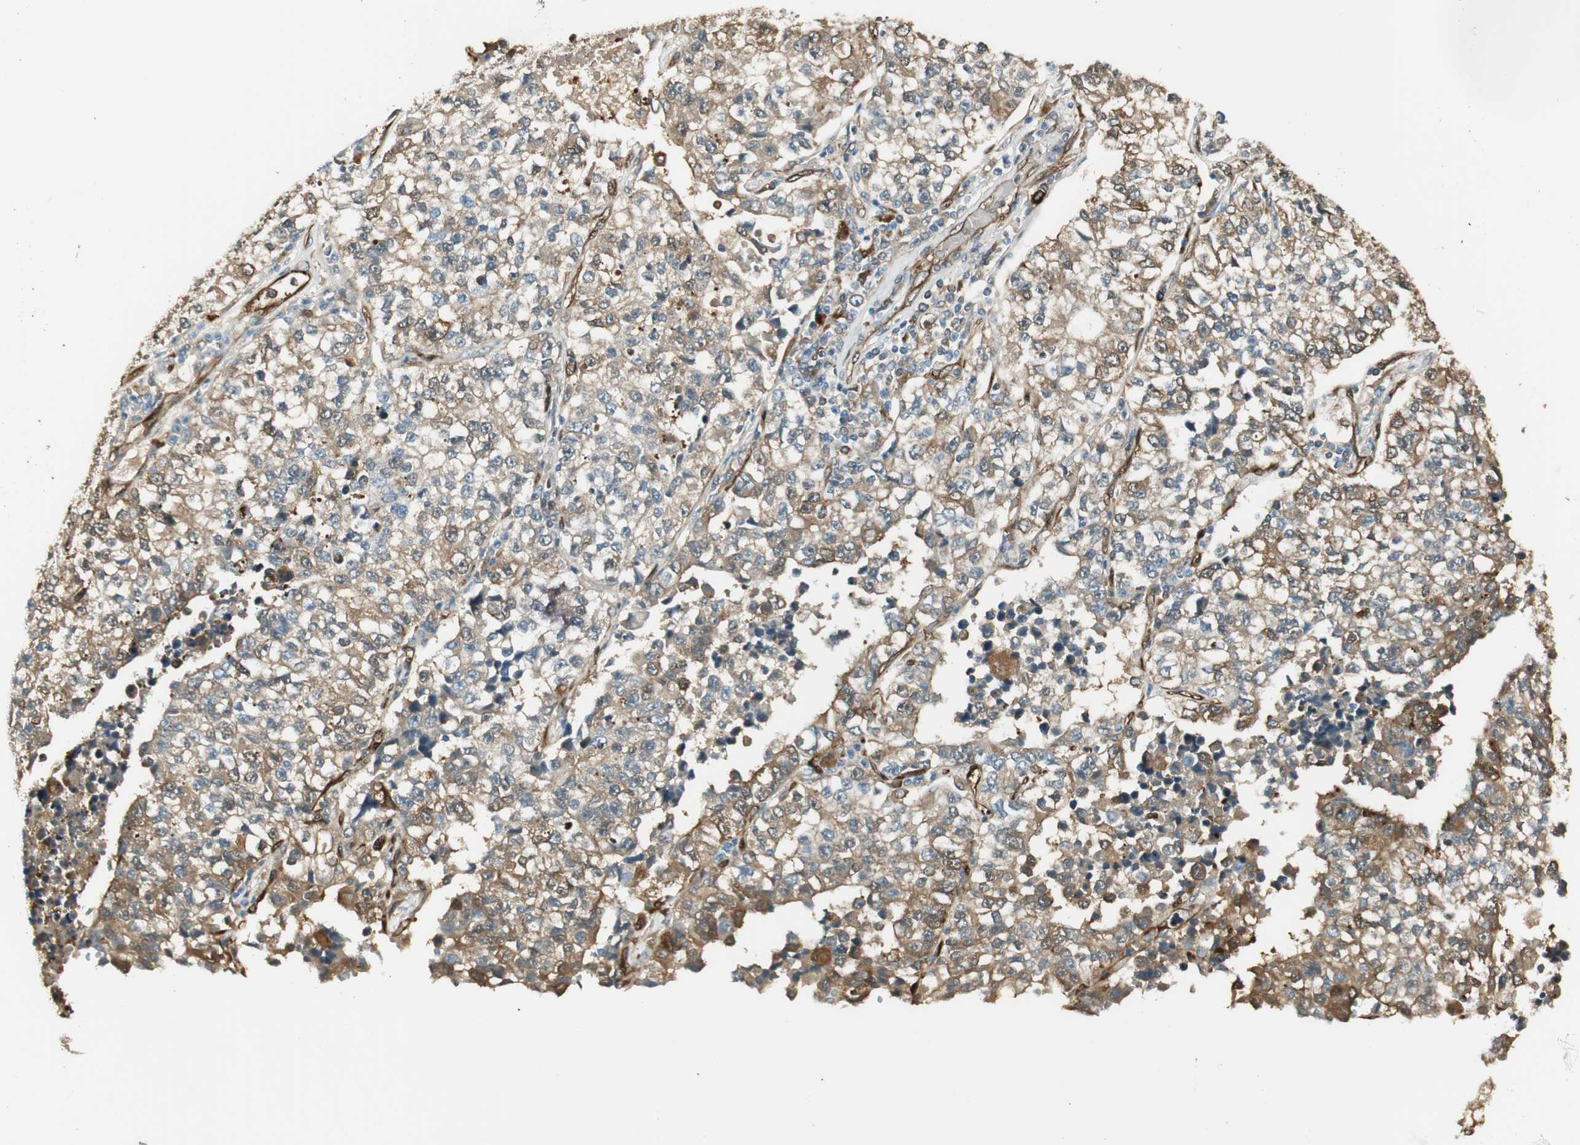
{"staining": {"intensity": "moderate", "quantity": ">75%", "location": "cytoplasmic/membranous"}, "tissue": "lung cancer", "cell_type": "Tumor cells", "image_type": "cancer", "snomed": [{"axis": "morphology", "description": "Adenocarcinoma, NOS"}, {"axis": "topography", "description": "Lung"}], "caption": "The micrograph demonstrates immunohistochemical staining of lung cancer (adenocarcinoma). There is moderate cytoplasmic/membranous staining is present in about >75% of tumor cells. (Stains: DAB in brown, nuclei in blue, Microscopy: brightfield microscopy at high magnification).", "gene": "SERPINB6", "patient": {"sex": "male", "age": 49}}